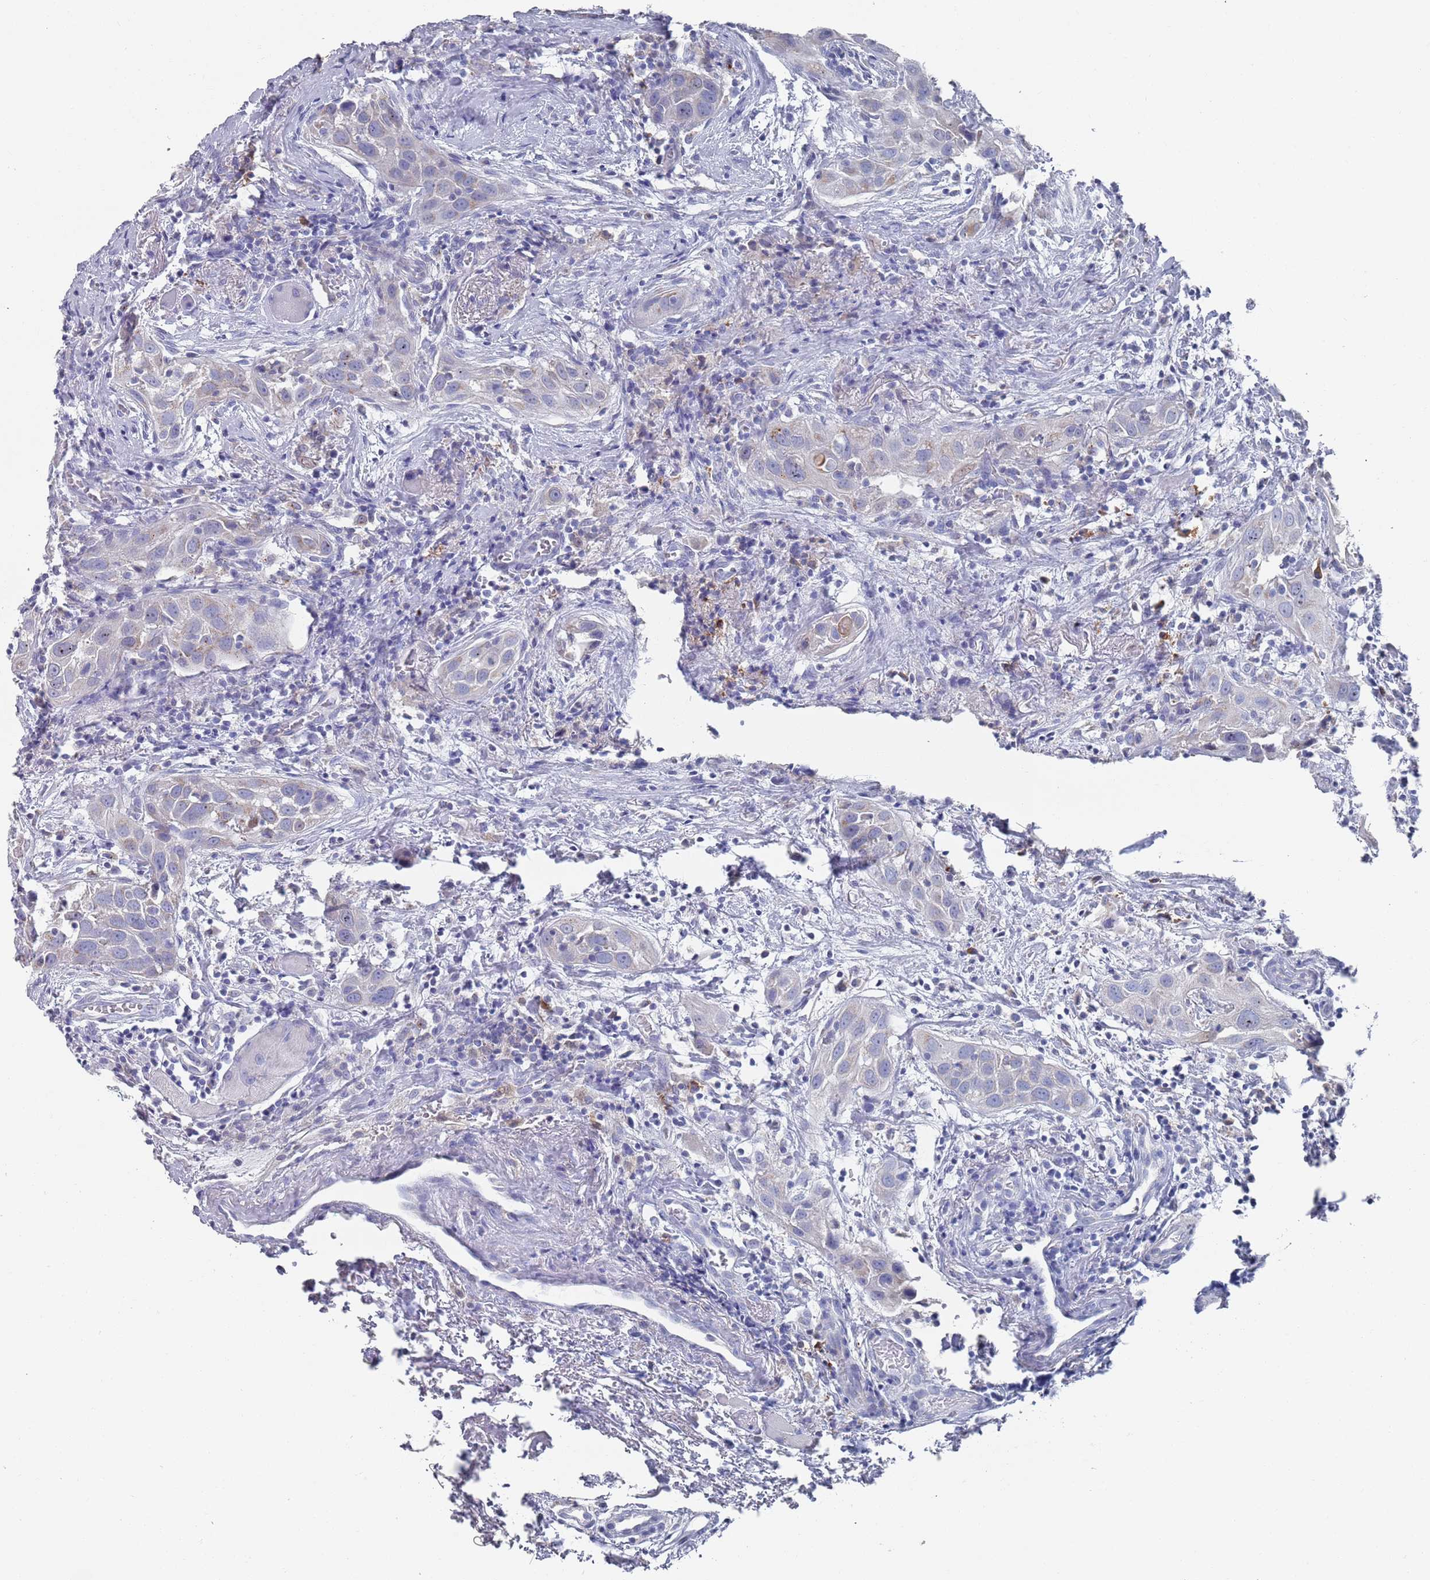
{"staining": {"intensity": "negative", "quantity": "none", "location": "none"}, "tissue": "head and neck cancer", "cell_type": "Tumor cells", "image_type": "cancer", "snomed": [{"axis": "morphology", "description": "Squamous cell carcinoma, NOS"}, {"axis": "topography", "description": "Oral tissue"}, {"axis": "topography", "description": "Head-Neck"}], "caption": "Immunohistochemistry image of neoplastic tissue: head and neck cancer stained with DAB (3,3'-diaminobenzidine) exhibits no significant protein expression in tumor cells. (DAB immunohistochemistry (IHC) visualized using brightfield microscopy, high magnification).", "gene": "MAT1A", "patient": {"sex": "female", "age": 50}}